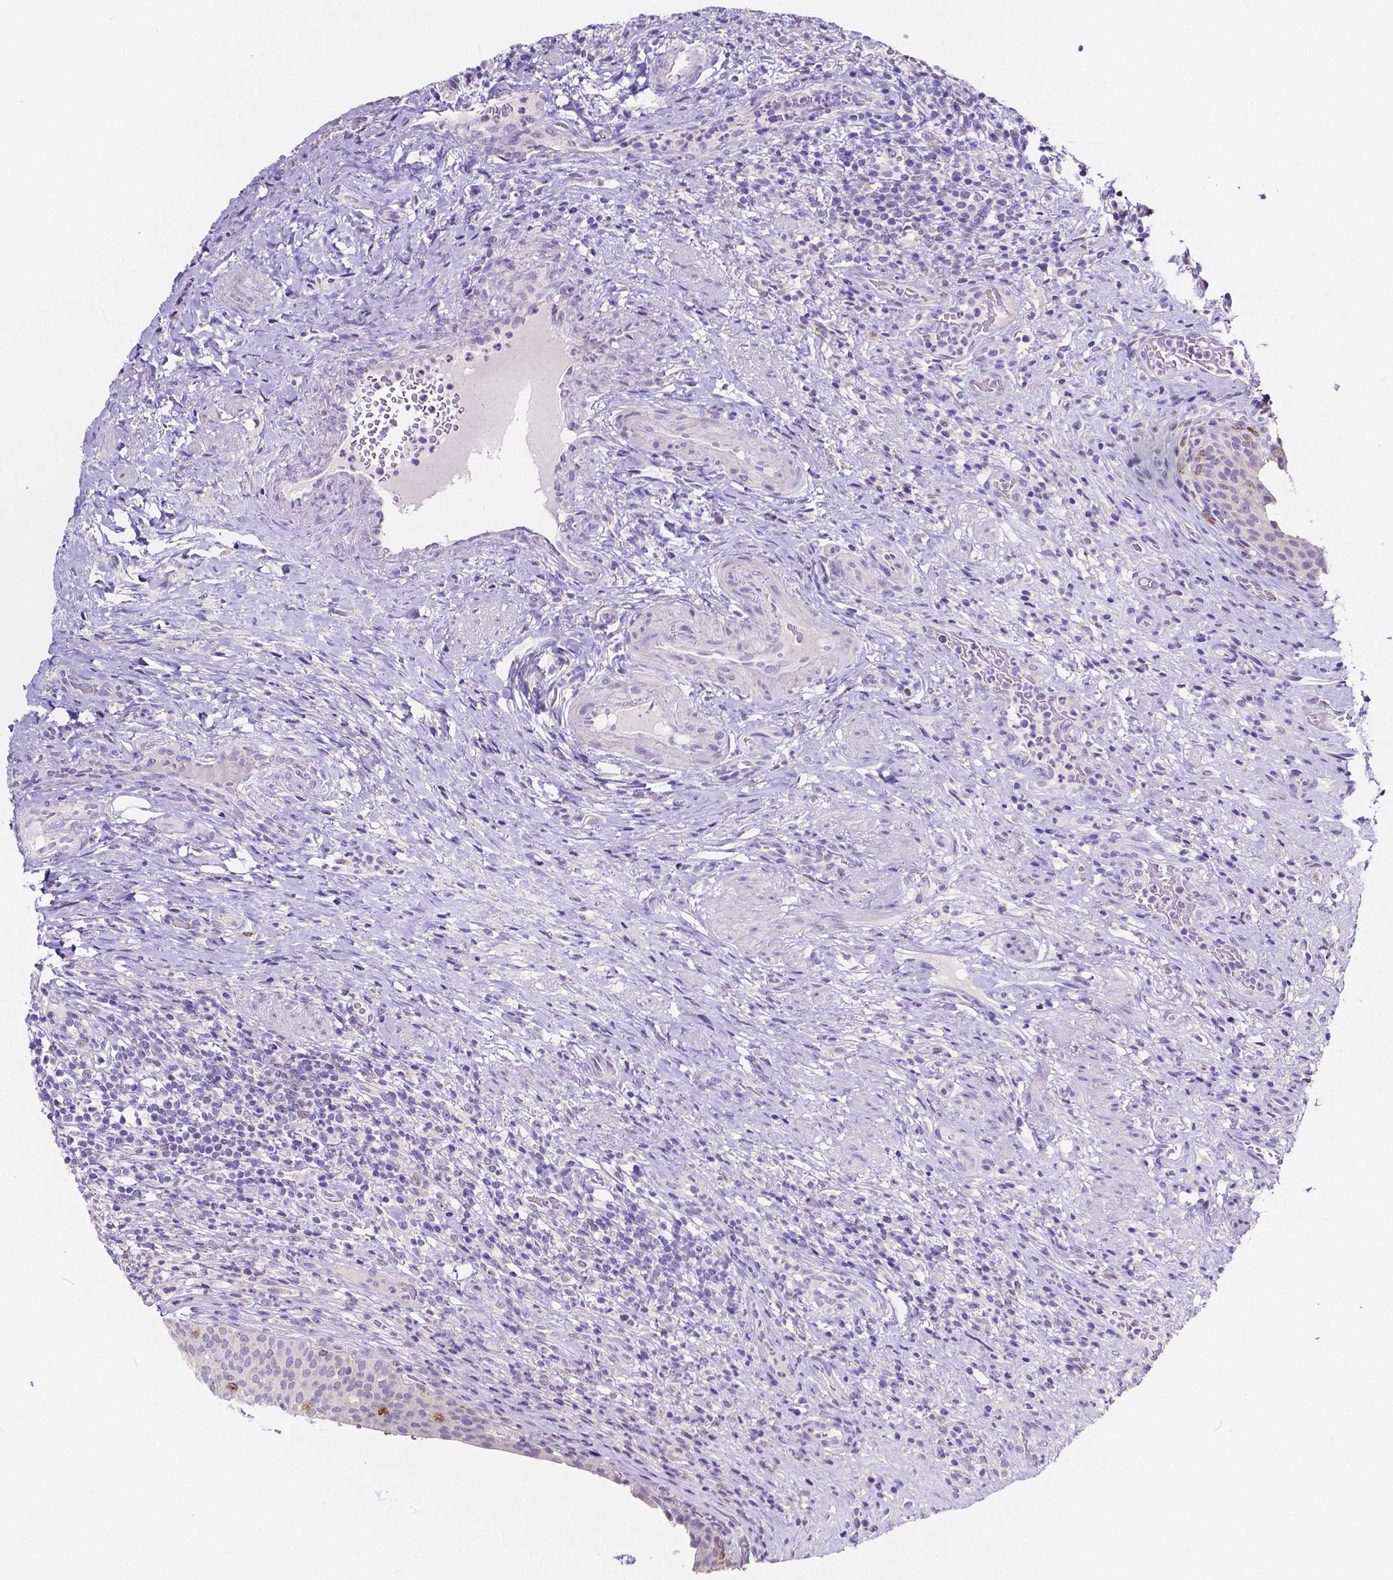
{"staining": {"intensity": "negative", "quantity": "none", "location": "none"}, "tissue": "urinary bladder", "cell_type": "Urothelial cells", "image_type": "normal", "snomed": [{"axis": "morphology", "description": "Normal tissue, NOS"}, {"axis": "topography", "description": "Urinary bladder"}, {"axis": "topography", "description": "Peripheral nerve tissue"}], "caption": "High magnification brightfield microscopy of benign urinary bladder stained with DAB (3,3'-diaminobenzidine) (brown) and counterstained with hematoxylin (blue): urothelial cells show no significant positivity. (DAB IHC with hematoxylin counter stain).", "gene": "ACP5", "patient": {"sex": "male", "age": 66}}